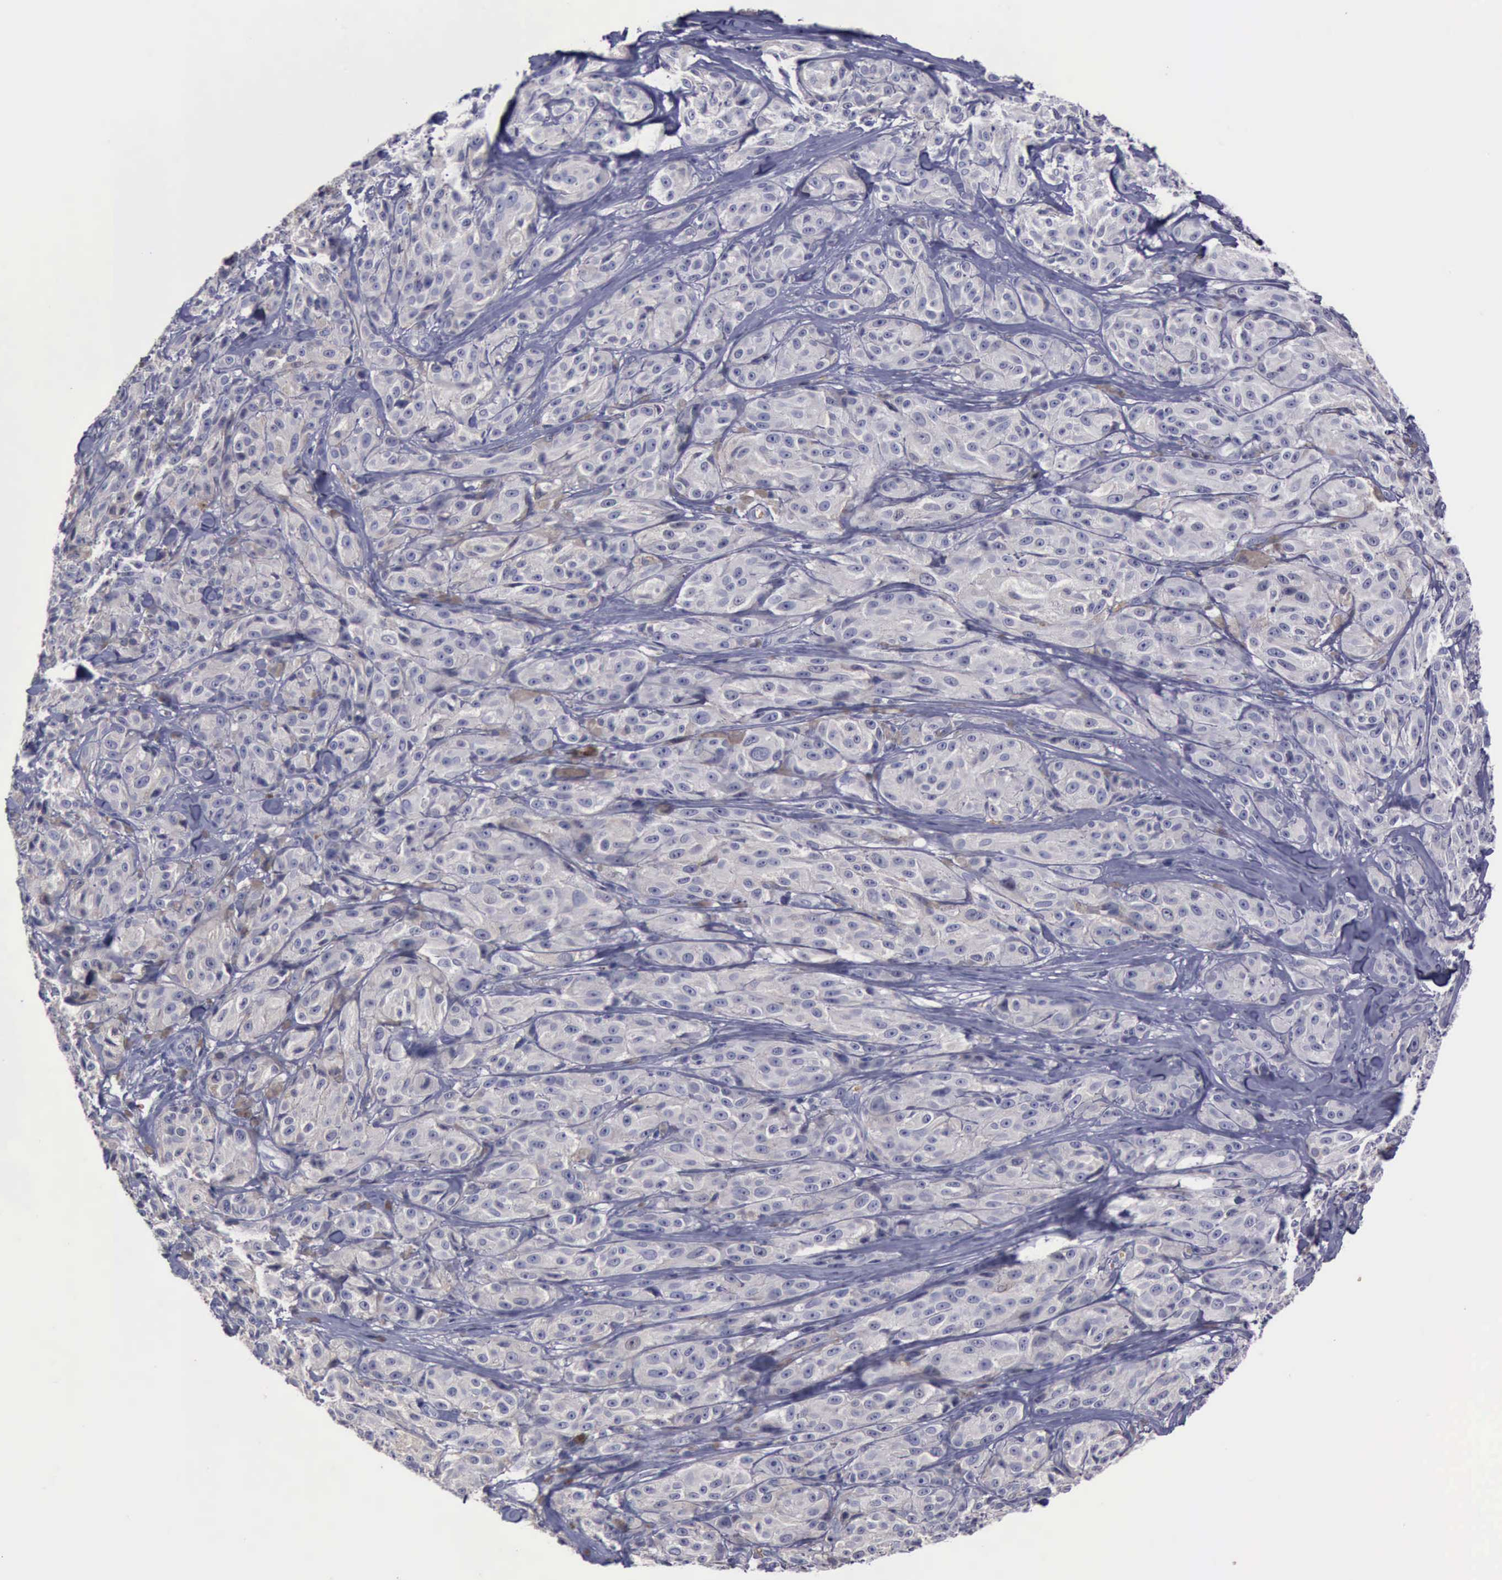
{"staining": {"intensity": "negative", "quantity": "none", "location": "none"}, "tissue": "melanoma", "cell_type": "Tumor cells", "image_type": "cancer", "snomed": [{"axis": "morphology", "description": "Malignant melanoma, NOS"}, {"axis": "topography", "description": "Skin"}], "caption": "Immunohistochemical staining of melanoma displays no significant staining in tumor cells.", "gene": "CEP128", "patient": {"sex": "male", "age": 56}}